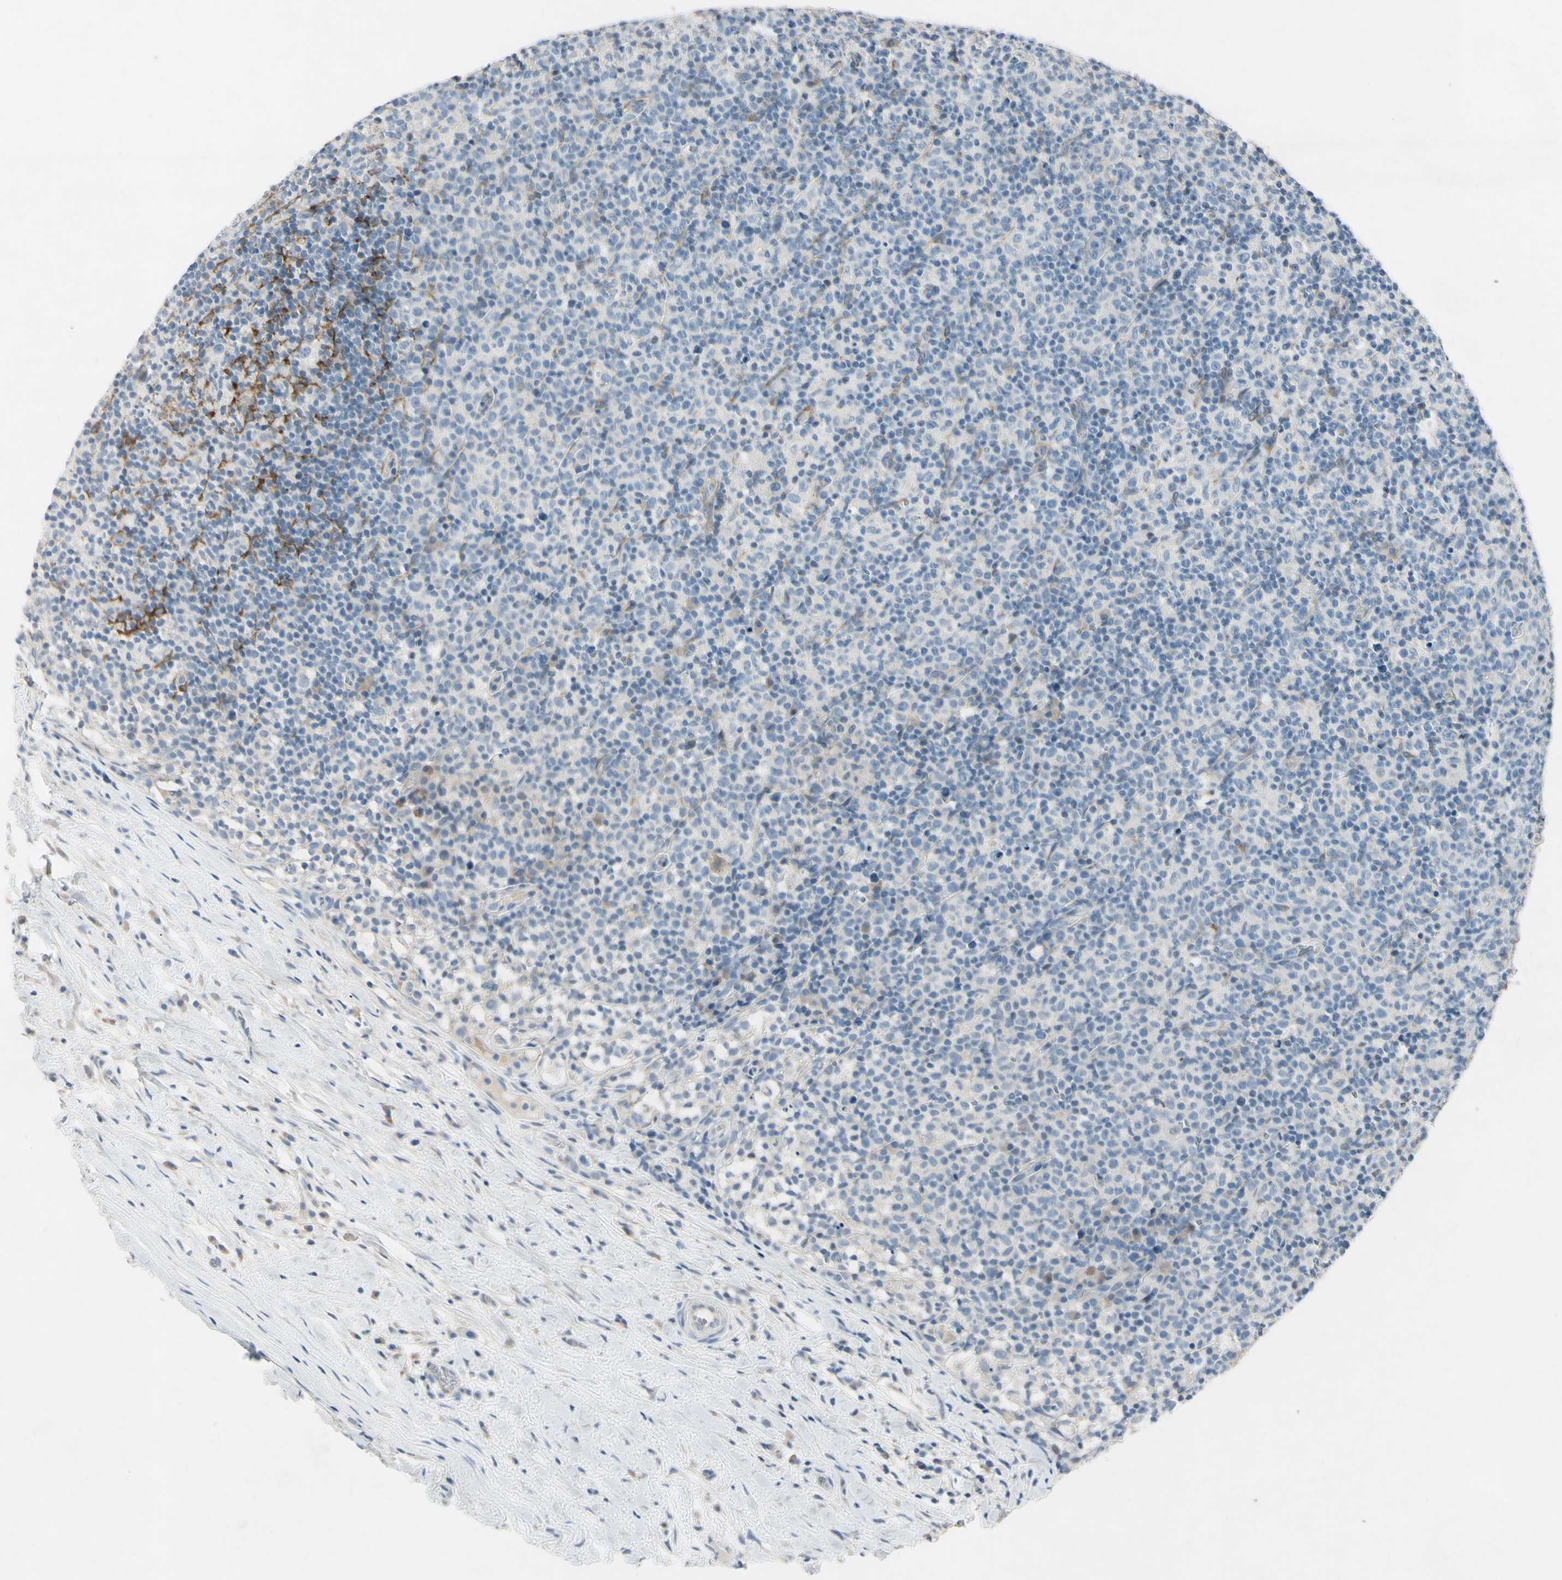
{"staining": {"intensity": "strong", "quantity": "<25%", "location": "cytoplasmic/membranous"}, "tissue": "lymph node", "cell_type": "Germinal center cells", "image_type": "normal", "snomed": [{"axis": "morphology", "description": "Normal tissue, NOS"}, {"axis": "morphology", "description": "Inflammation, NOS"}, {"axis": "topography", "description": "Lymph node"}], "caption": "Lymph node stained with DAB (3,3'-diaminobenzidine) IHC exhibits medium levels of strong cytoplasmic/membranous expression in about <25% of germinal center cells. The staining was performed using DAB to visualize the protein expression in brown, while the nuclei were stained in blue with hematoxylin (Magnification: 20x).", "gene": "SNAP91", "patient": {"sex": "male", "age": 55}}